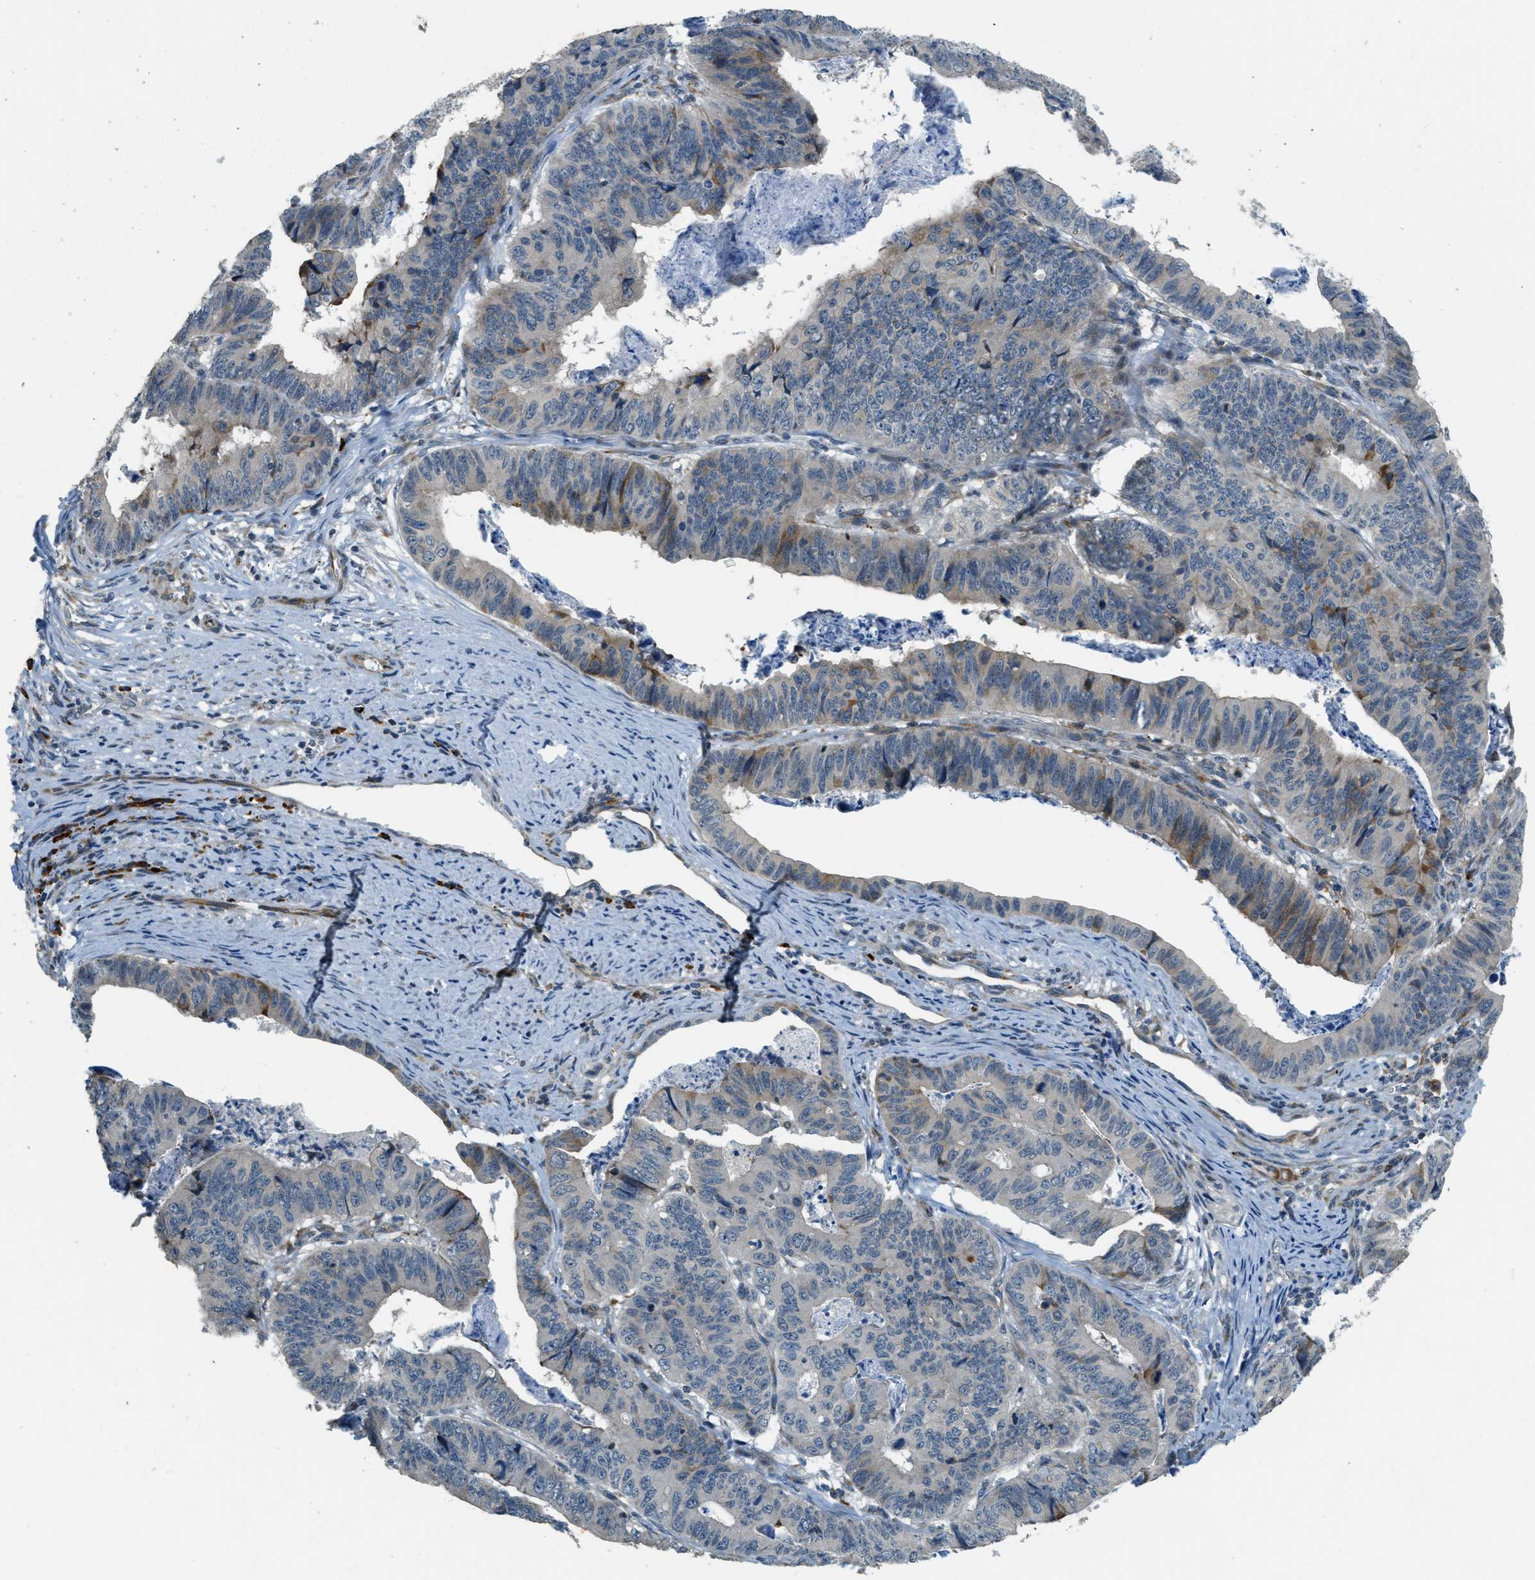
{"staining": {"intensity": "moderate", "quantity": "<25%", "location": "cytoplasmic/membranous"}, "tissue": "stomach cancer", "cell_type": "Tumor cells", "image_type": "cancer", "snomed": [{"axis": "morphology", "description": "Adenocarcinoma, NOS"}, {"axis": "topography", "description": "Stomach, lower"}], "caption": "Protein expression analysis of stomach cancer (adenocarcinoma) exhibits moderate cytoplasmic/membranous staining in about <25% of tumor cells. (DAB = brown stain, brightfield microscopy at high magnification).", "gene": "HERC2", "patient": {"sex": "male", "age": 77}}